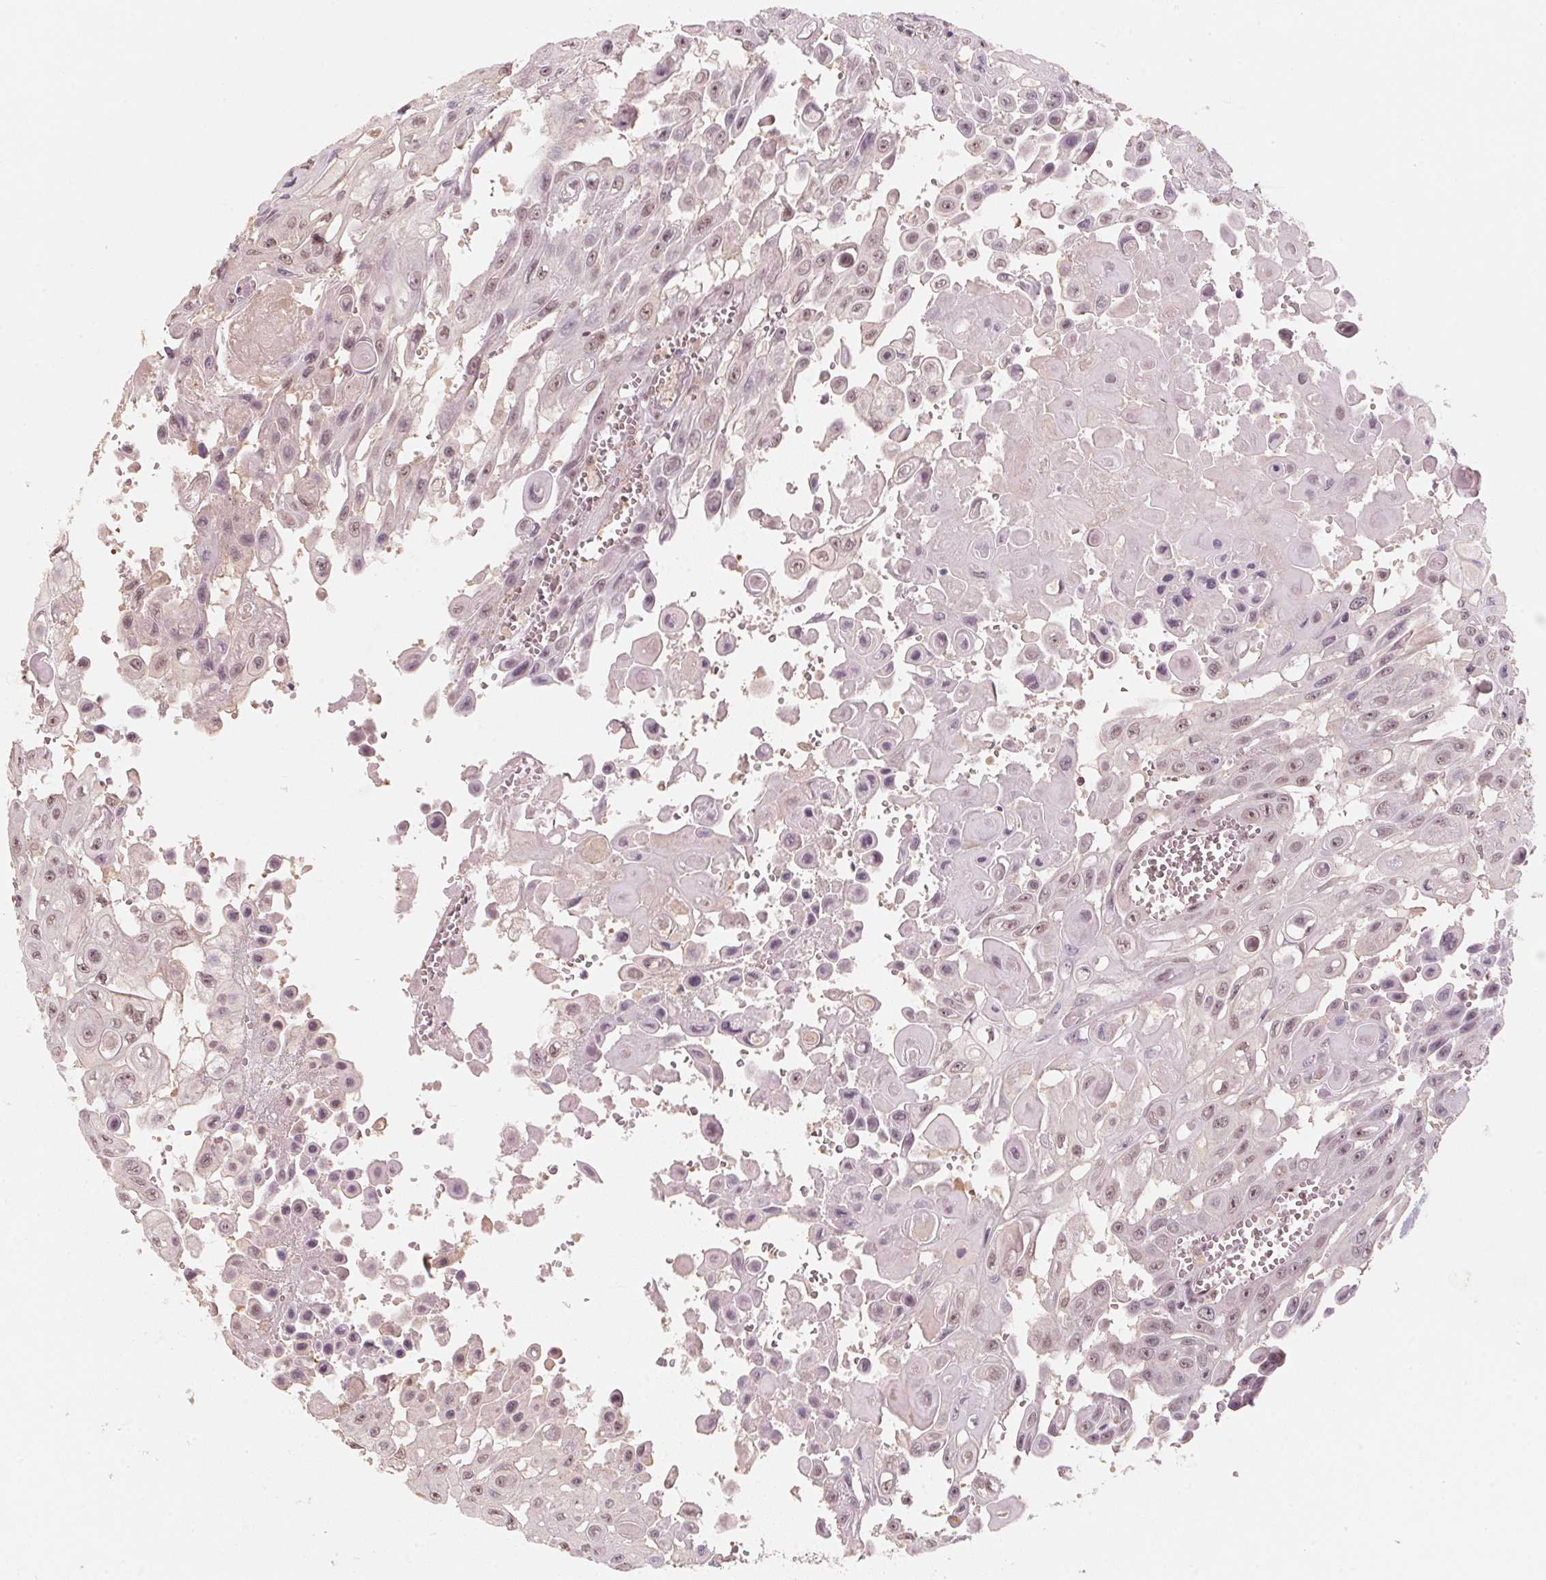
{"staining": {"intensity": "weak", "quantity": "25%-75%", "location": "nuclear"}, "tissue": "head and neck cancer", "cell_type": "Tumor cells", "image_type": "cancer", "snomed": [{"axis": "morphology", "description": "Adenocarcinoma, NOS"}, {"axis": "topography", "description": "Head-Neck"}], "caption": "Head and neck cancer was stained to show a protein in brown. There is low levels of weak nuclear expression in about 25%-75% of tumor cells.", "gene": "C2orf73", "patient": {"sex": "male", "age": 73}}